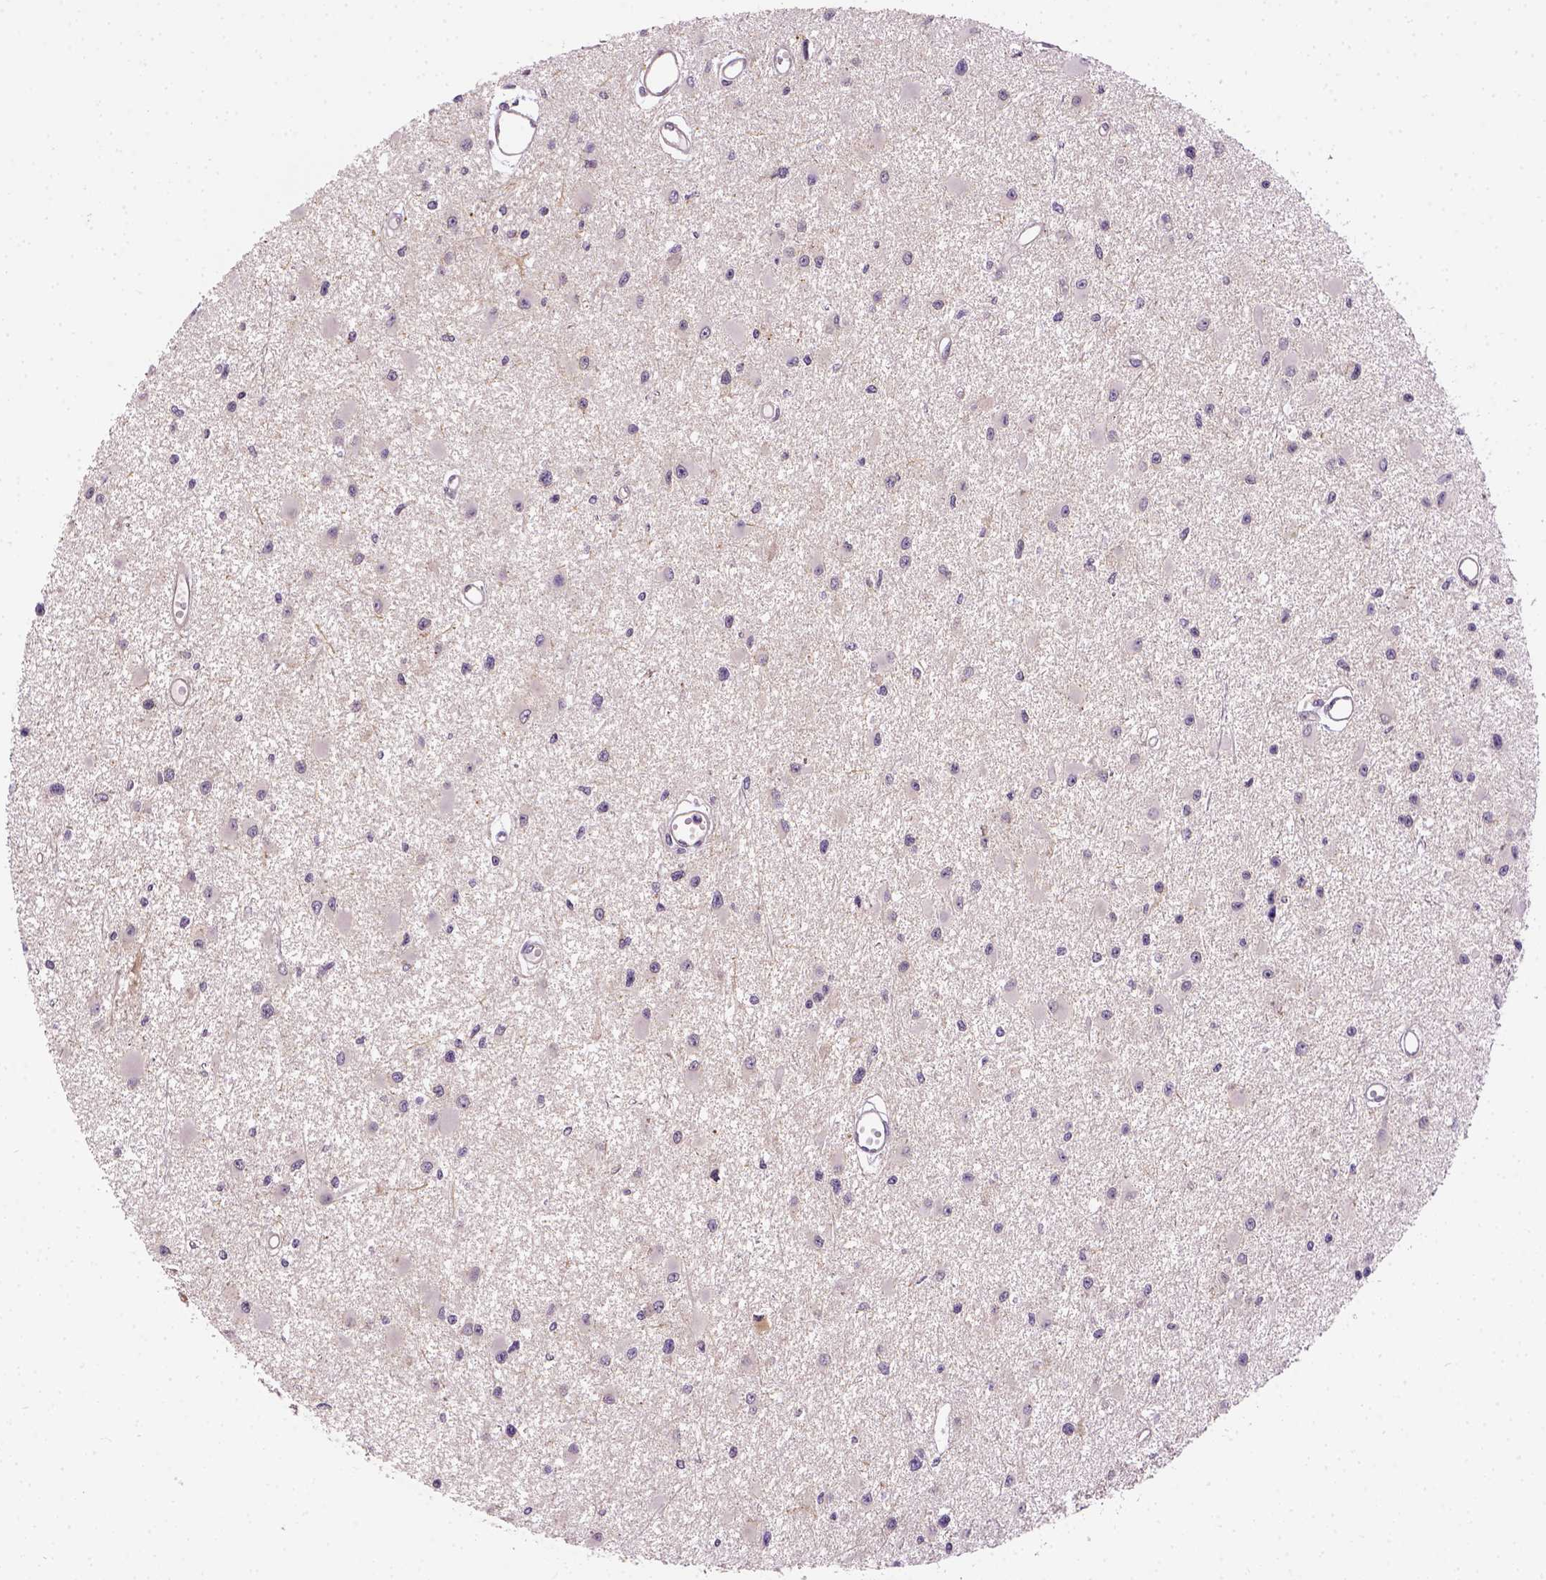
{"staining": {"intensity": "negative", "quantity": "none", "location": "none"}, "tissue": "glioma", "cell_type": "Tumor cells", "image_type": "cancer", "snomed": [{"axis": "morphology", "description": "Glioma, malignant, High grade"}, {"axis": "topography", "description": "Brain"}], "caption": "Immunohistochemistry photomicrograph of neoplastic tissue: malignant high-grade glioma stained with DAB (3,3'-diaminobenzidine) demonstrates no significant protein staining in tumor cells.", "gene": "KAZN", "patient": {"sex": "male", "age": 54}}